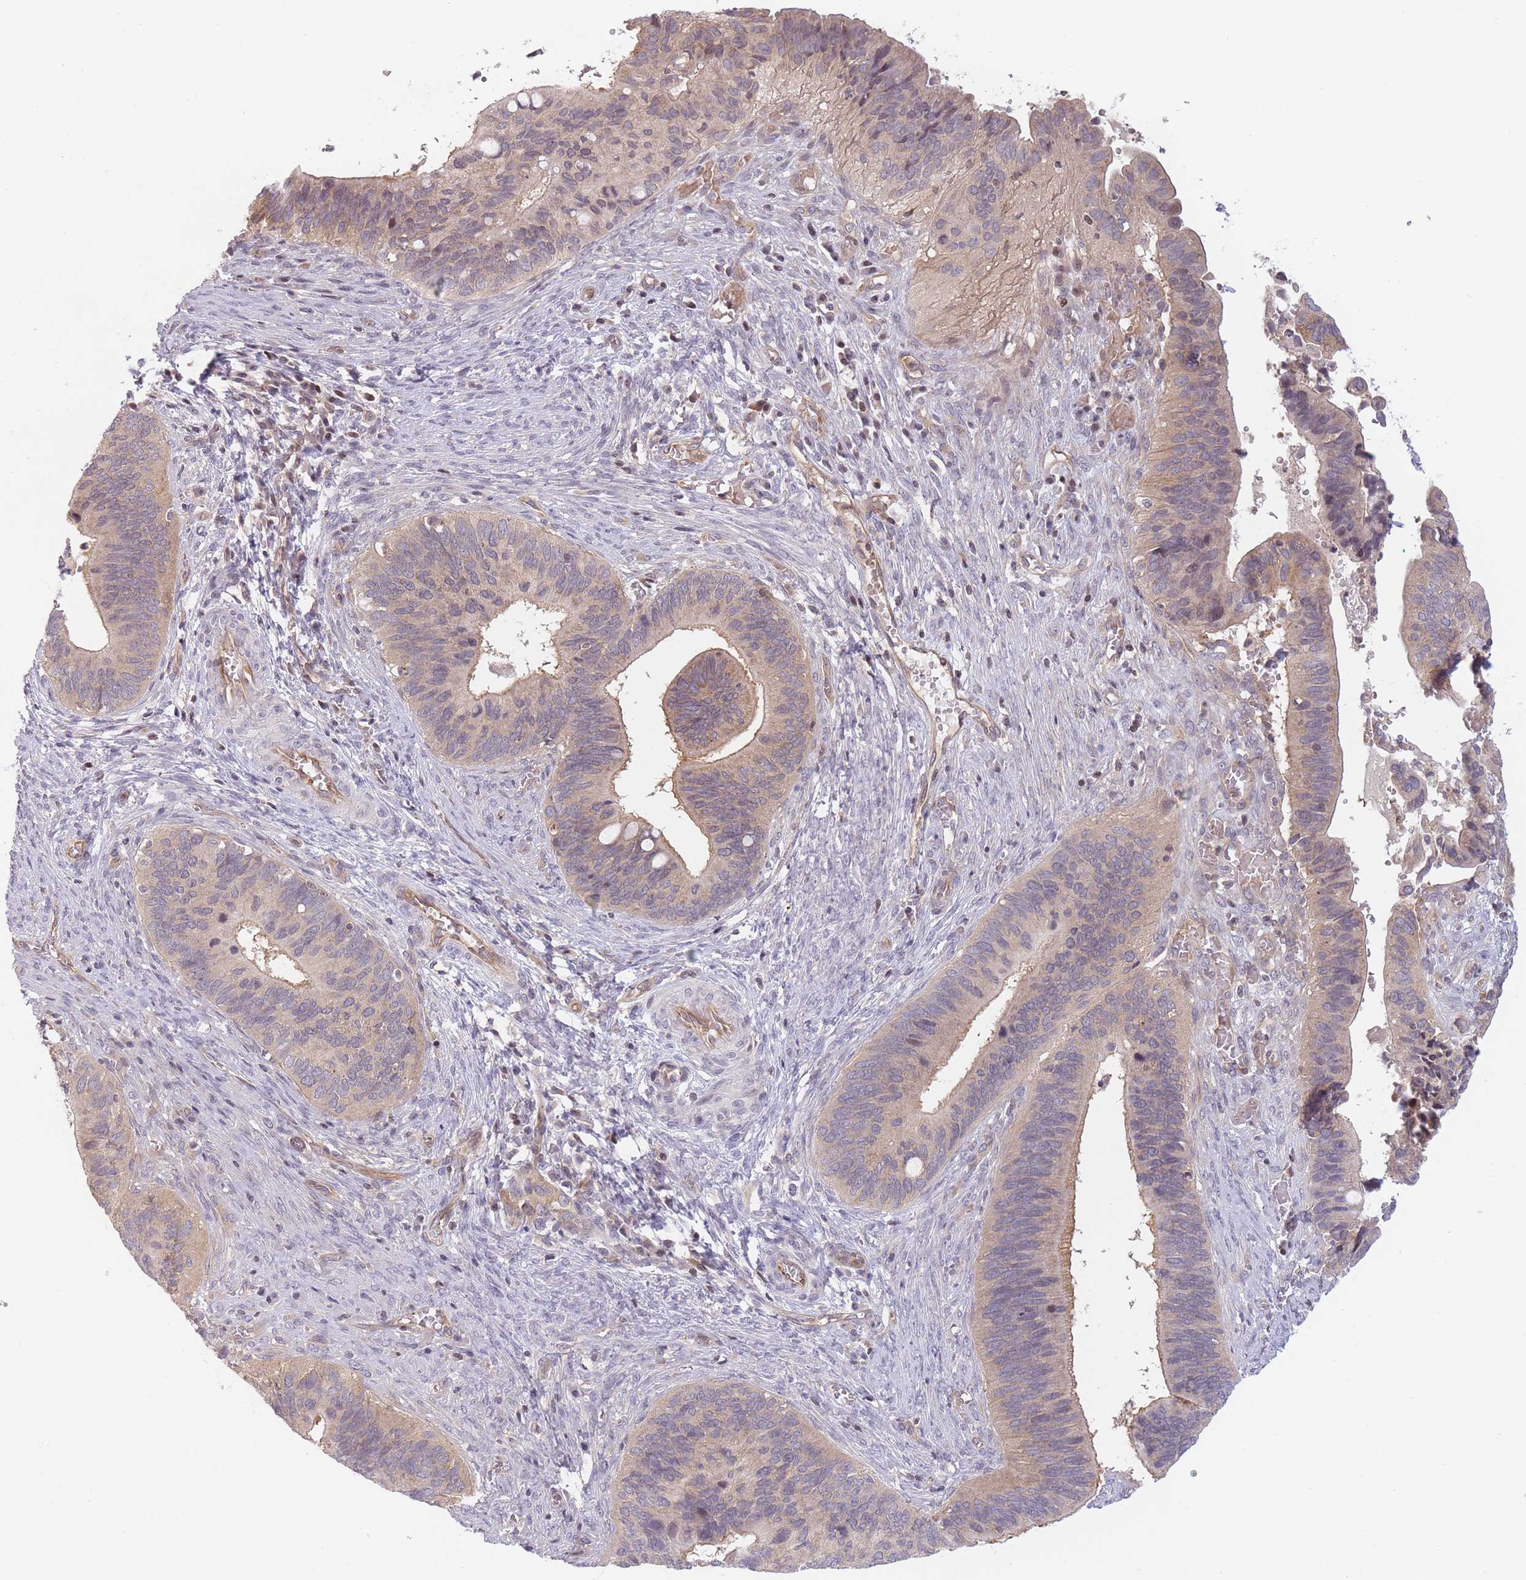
{"staining": {"intensity": "weak", "quantity": "25%-75%", "location": "cytoplasmic/membranous"}, "tissue": "cervical cancer", "cell_type": "Tumor cells", "image_type": "cancer", "snomed": [{"axis": "morphology", "description": "Adenocarcinoma, NOS"}, {"axis": "topography", "description": "Cervix"}], "caption": "Protein expression analysis of cervical cancer shows weak cytoplasmic/membranous expression in approximately 25%-75% of tumor cells.", "gene": "SLC35F5", "patient": {"sex": "female", "age": 42}}